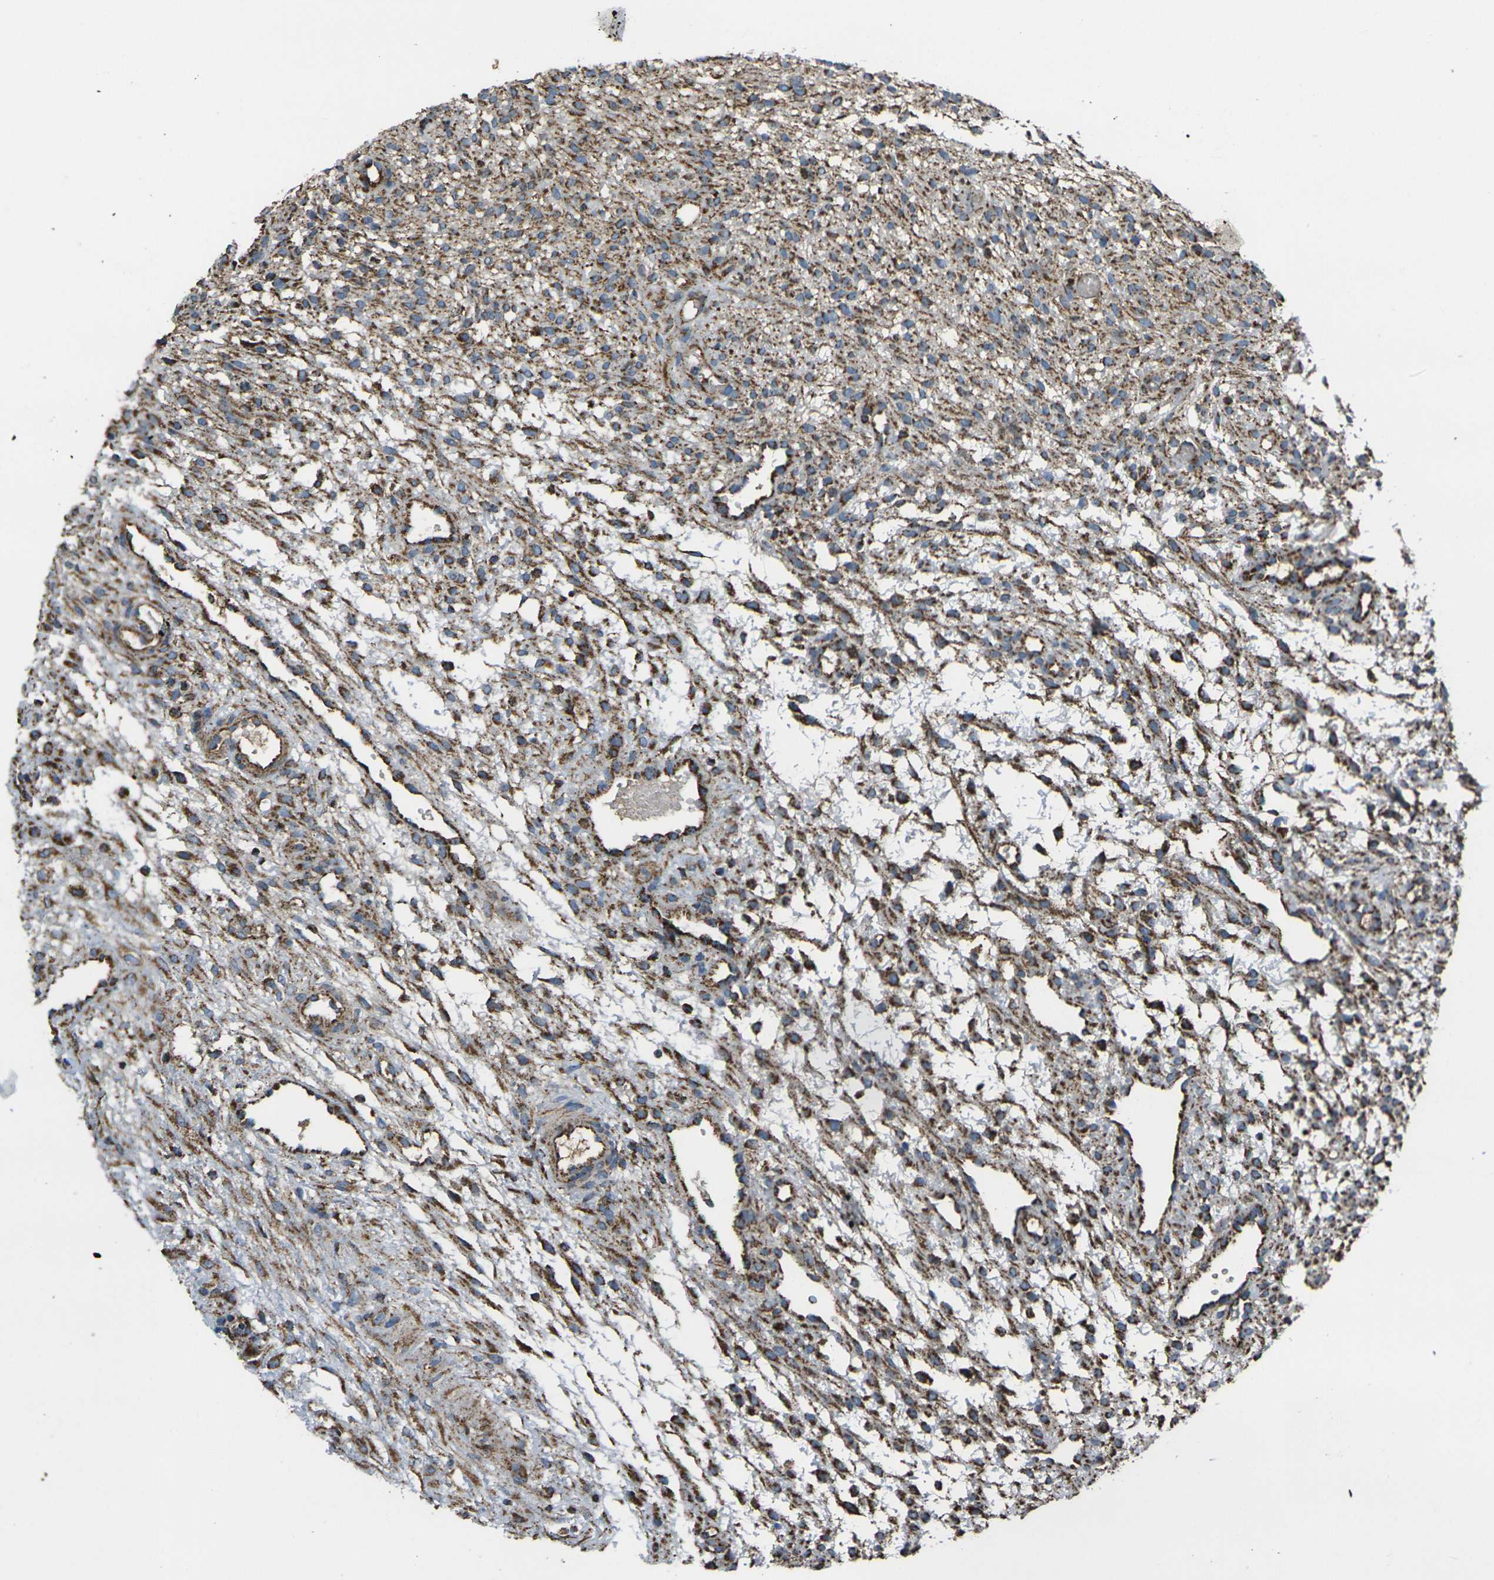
{"staining": {"intensity": "moderate", "quantity": ">75%", "location": "cytoplasmic/membranous"}, "tissue": "ovary", "cell_type": "Follicle cells", "image_type": "normal", "snomed": [{"axis": "morphology", "description": "Normal tissue, NOS"}, {"axis": "morphology", "description": "Cyst, NOS"}, {"axis": "topography", "description": "Ovary"}], "caption": "Immunohistochemistry of normal ovary demonstrates medium levels of moderate cytoplasmic/membranous positivity in about >75% of follicle cells.", "gene": "KLHL5", "patient": {"sex": "female", "age": 18}}